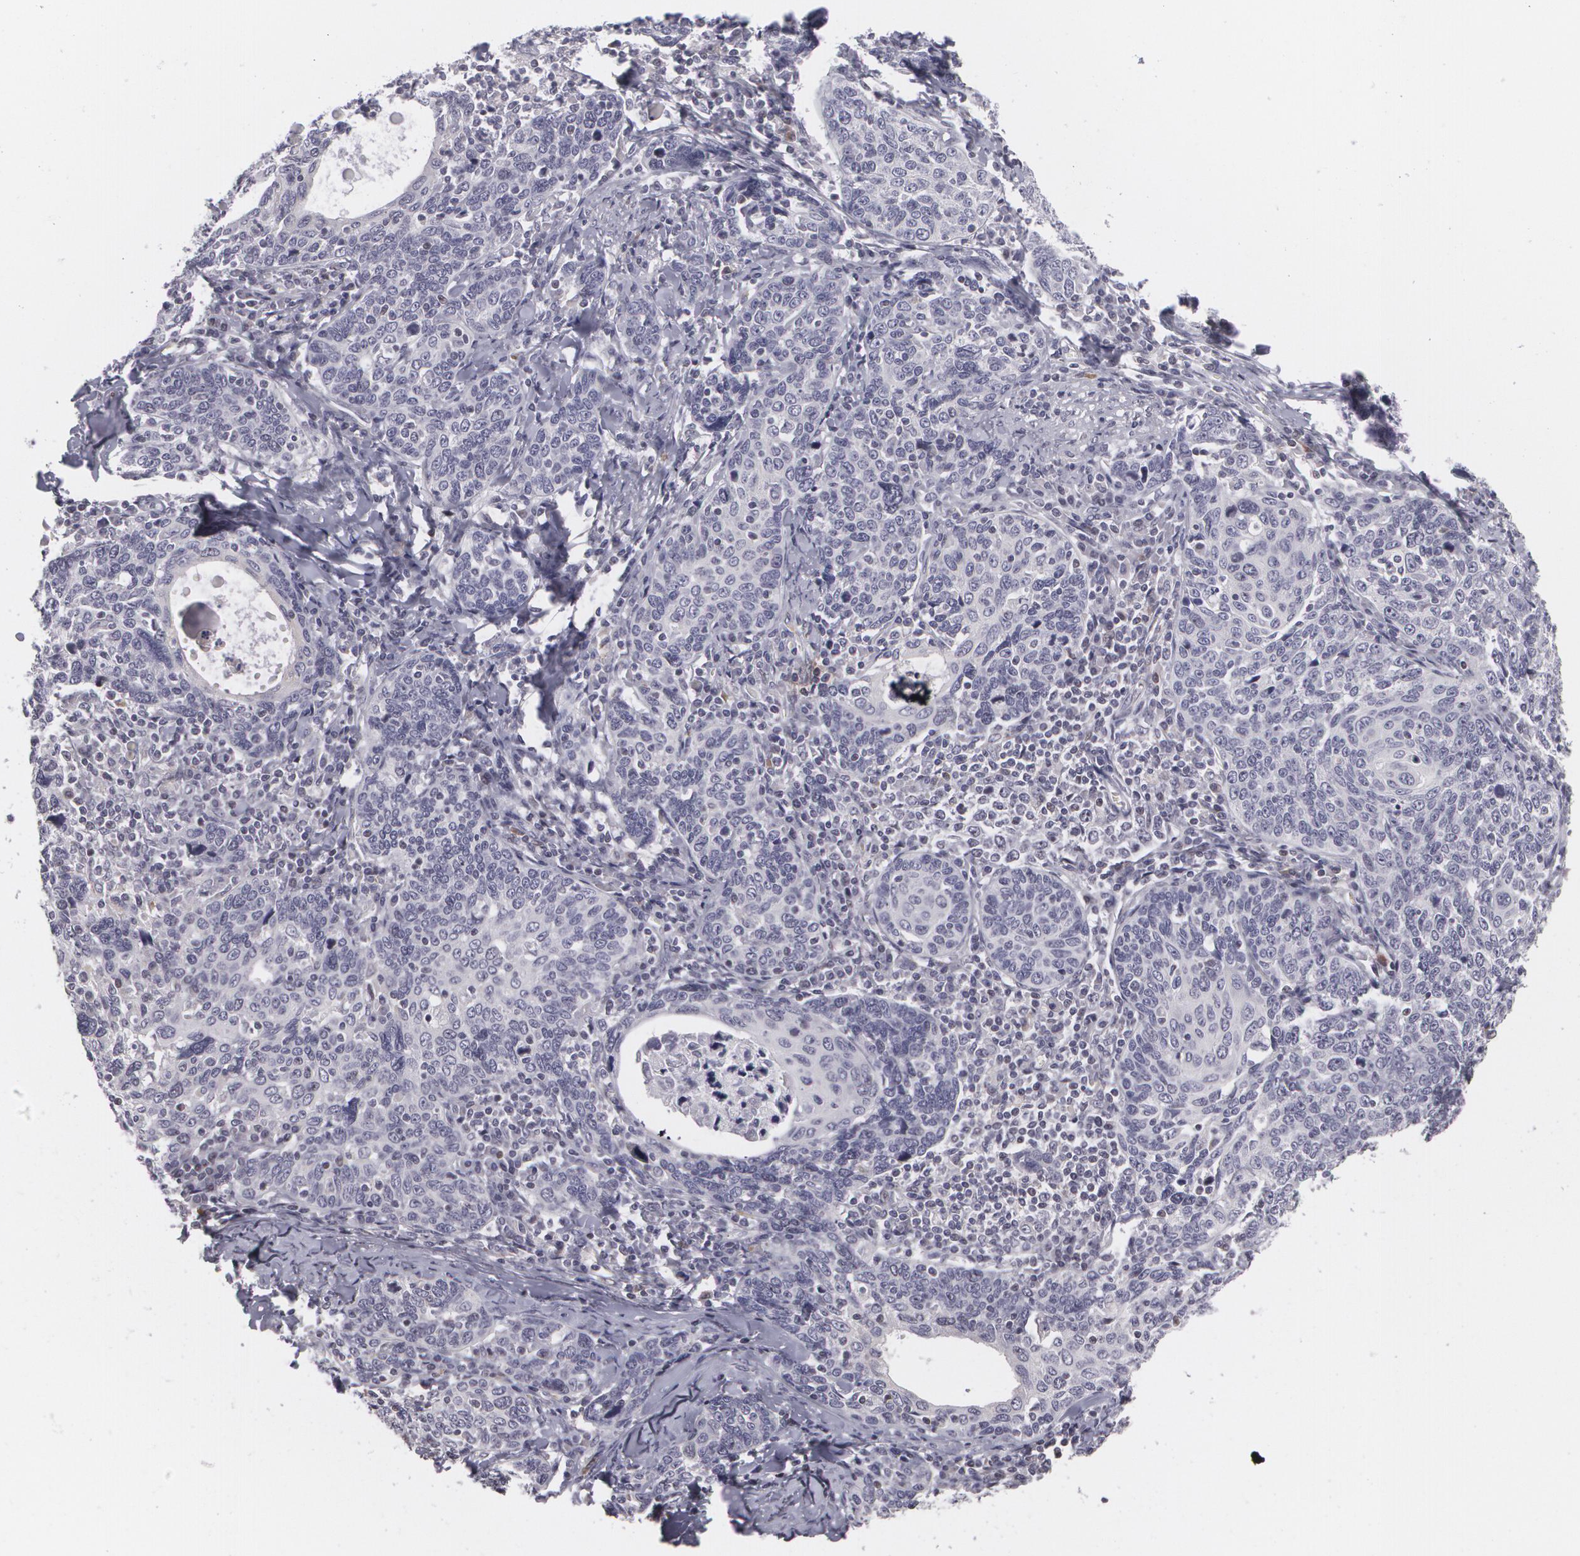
{"staining": {"intensity": "negative", "quantity": "none", "location": "none"}, "tissue": "cervical cancer", "cell_type": "Tumor cells", "image_type": "cancer", "snomed": [{"axis": "morphology", "description": "Squamous cell carcinoma, NOS"}, {"axis": "topography", "description": "Cervix"}], "caption": "This is an immunohistochemistry histopathology image of squamous cell carcinoma (cervical). There is no positivity in tumor cells.", "gene": "ZBTB16", "patient": {"sex": "female", "age": 41}}